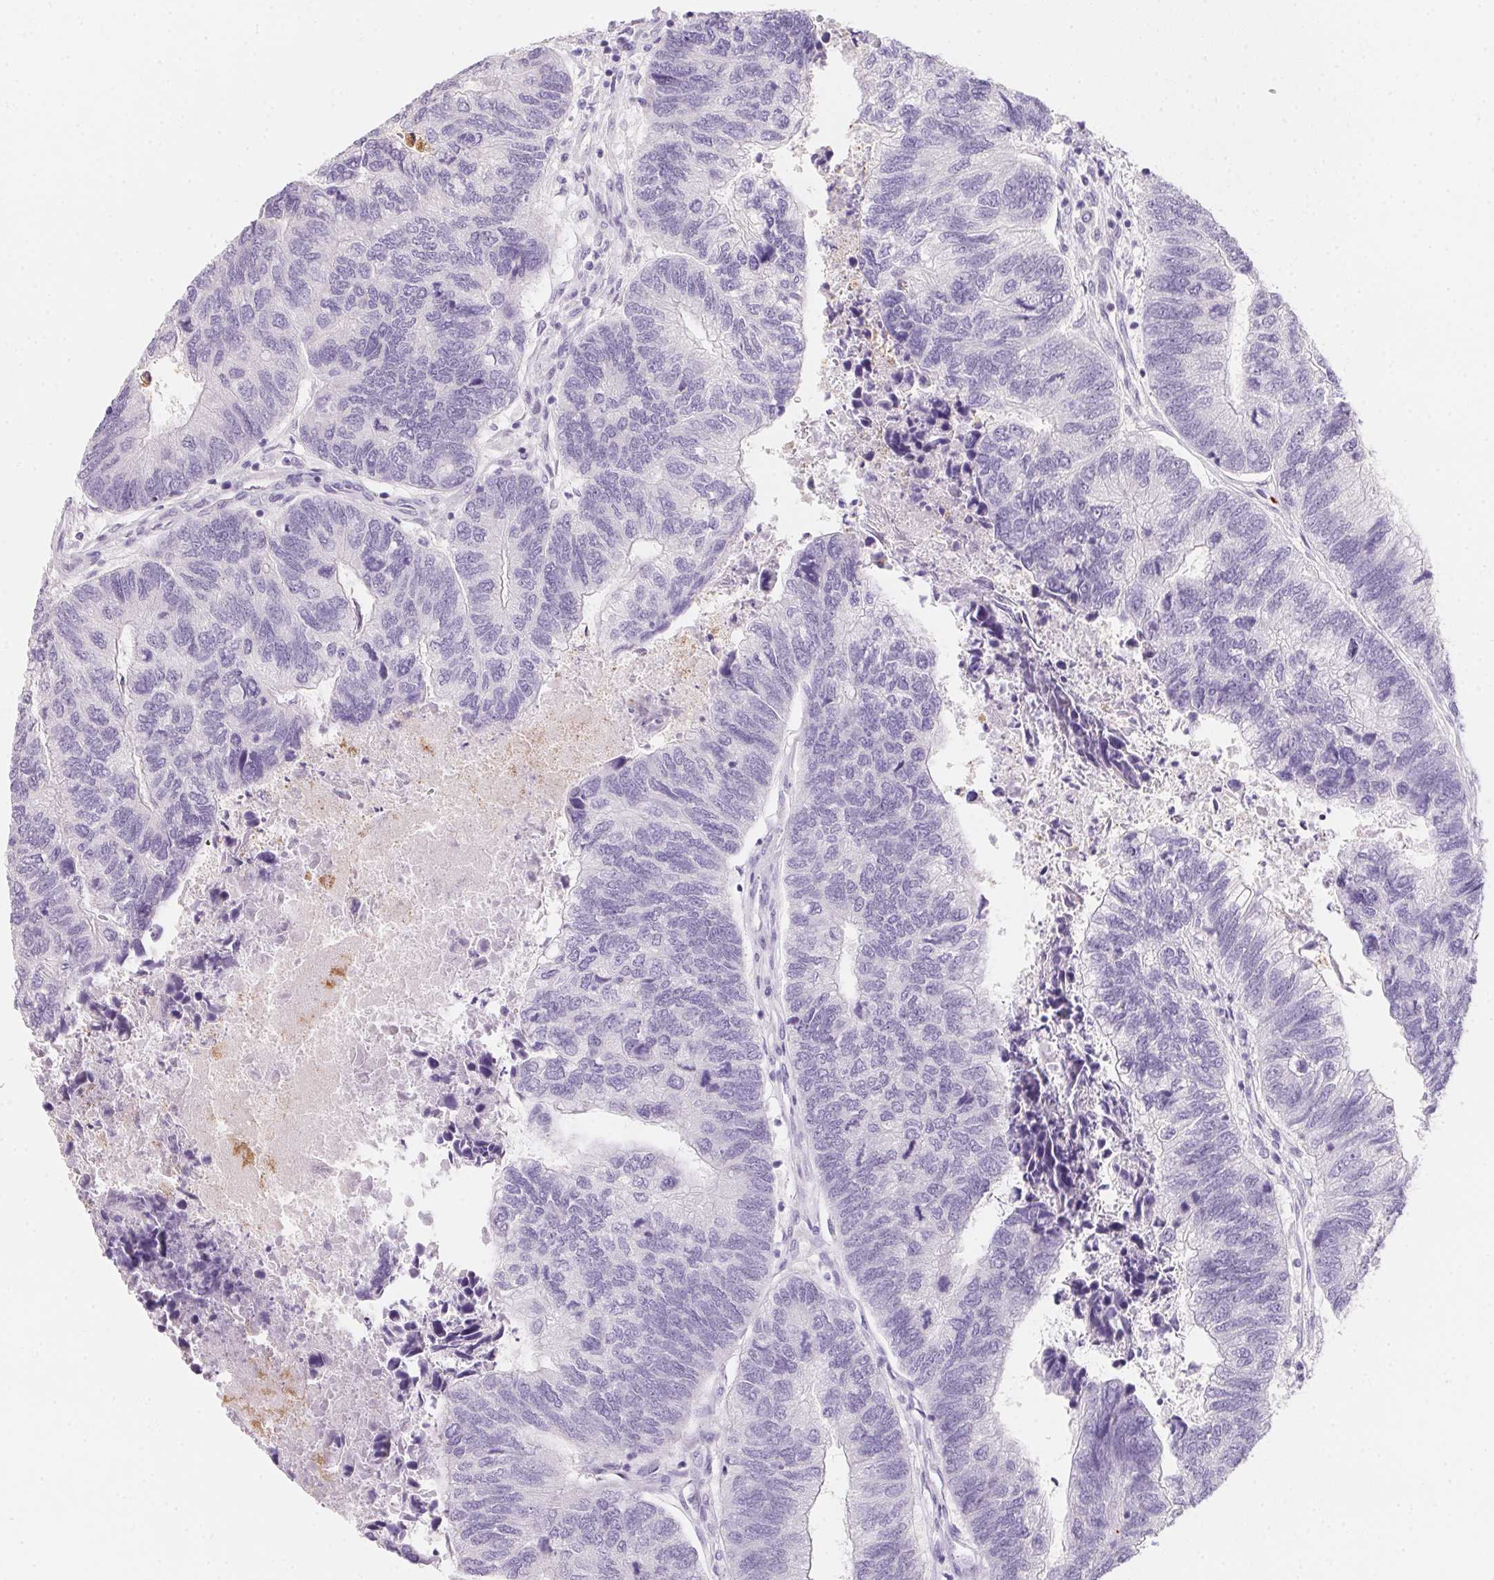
{"staining": {"intensity": "negative", "quantity": "none", "location": "none"}, "tissue": "colorectal cancer", "cell_type": "Tumor cells", "image_type": "cancer", "snomed": [{"axis": "morphology", "description": "Adenocarcinoma, NOS"}, {"axis": "topography", "description": "Colon"}], "caption": "Immunohistochemical staining of human adenocarcinoma (colorectal) reveals no significant positivity in tumor cells.", "gene": "MYL4", "patient": {"sex": "female", "age": 67}}